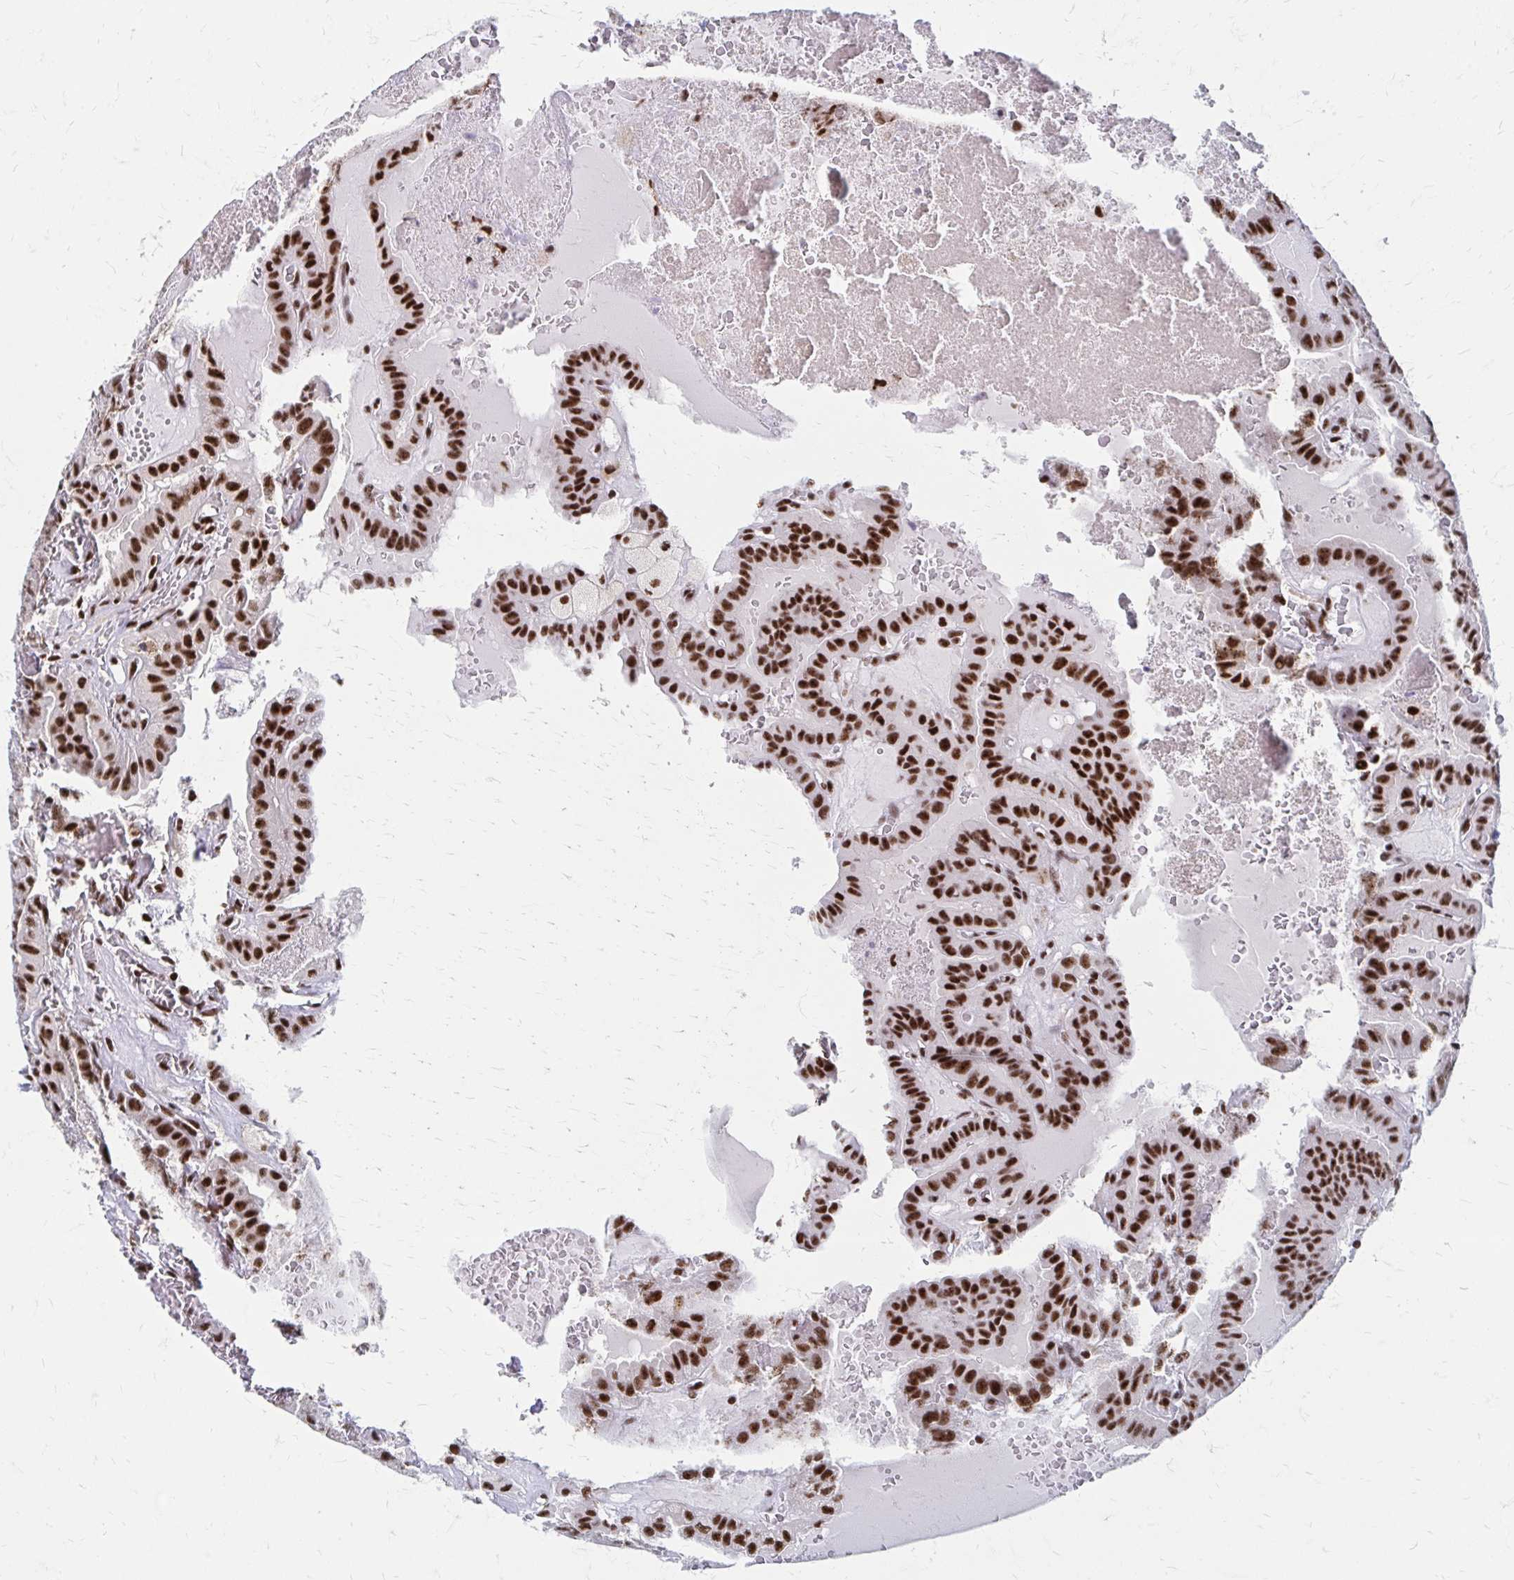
{"staining": {"intensity": "strong", "quantity": ">75%", "location": "nuclear"}, "tissue": "thyroid cancer", "cell_type": "Tumor cells", "image_type": "cancer", "snomed": [{"axis": "morphology", "description": "Papillary adenocarcinoma, NOS"}, {"axis": "topography", "description": "Thyroid gland"}], "caption": "Immunohistochemistry (DAB (3,3'-diaminobenzidine)) staining of thyroid cancer reveals strong nuclear protein expression in about >75% of tumor cells.", "gene": "CNKSR3", "patient": {"sex": "male", "age": 87}}